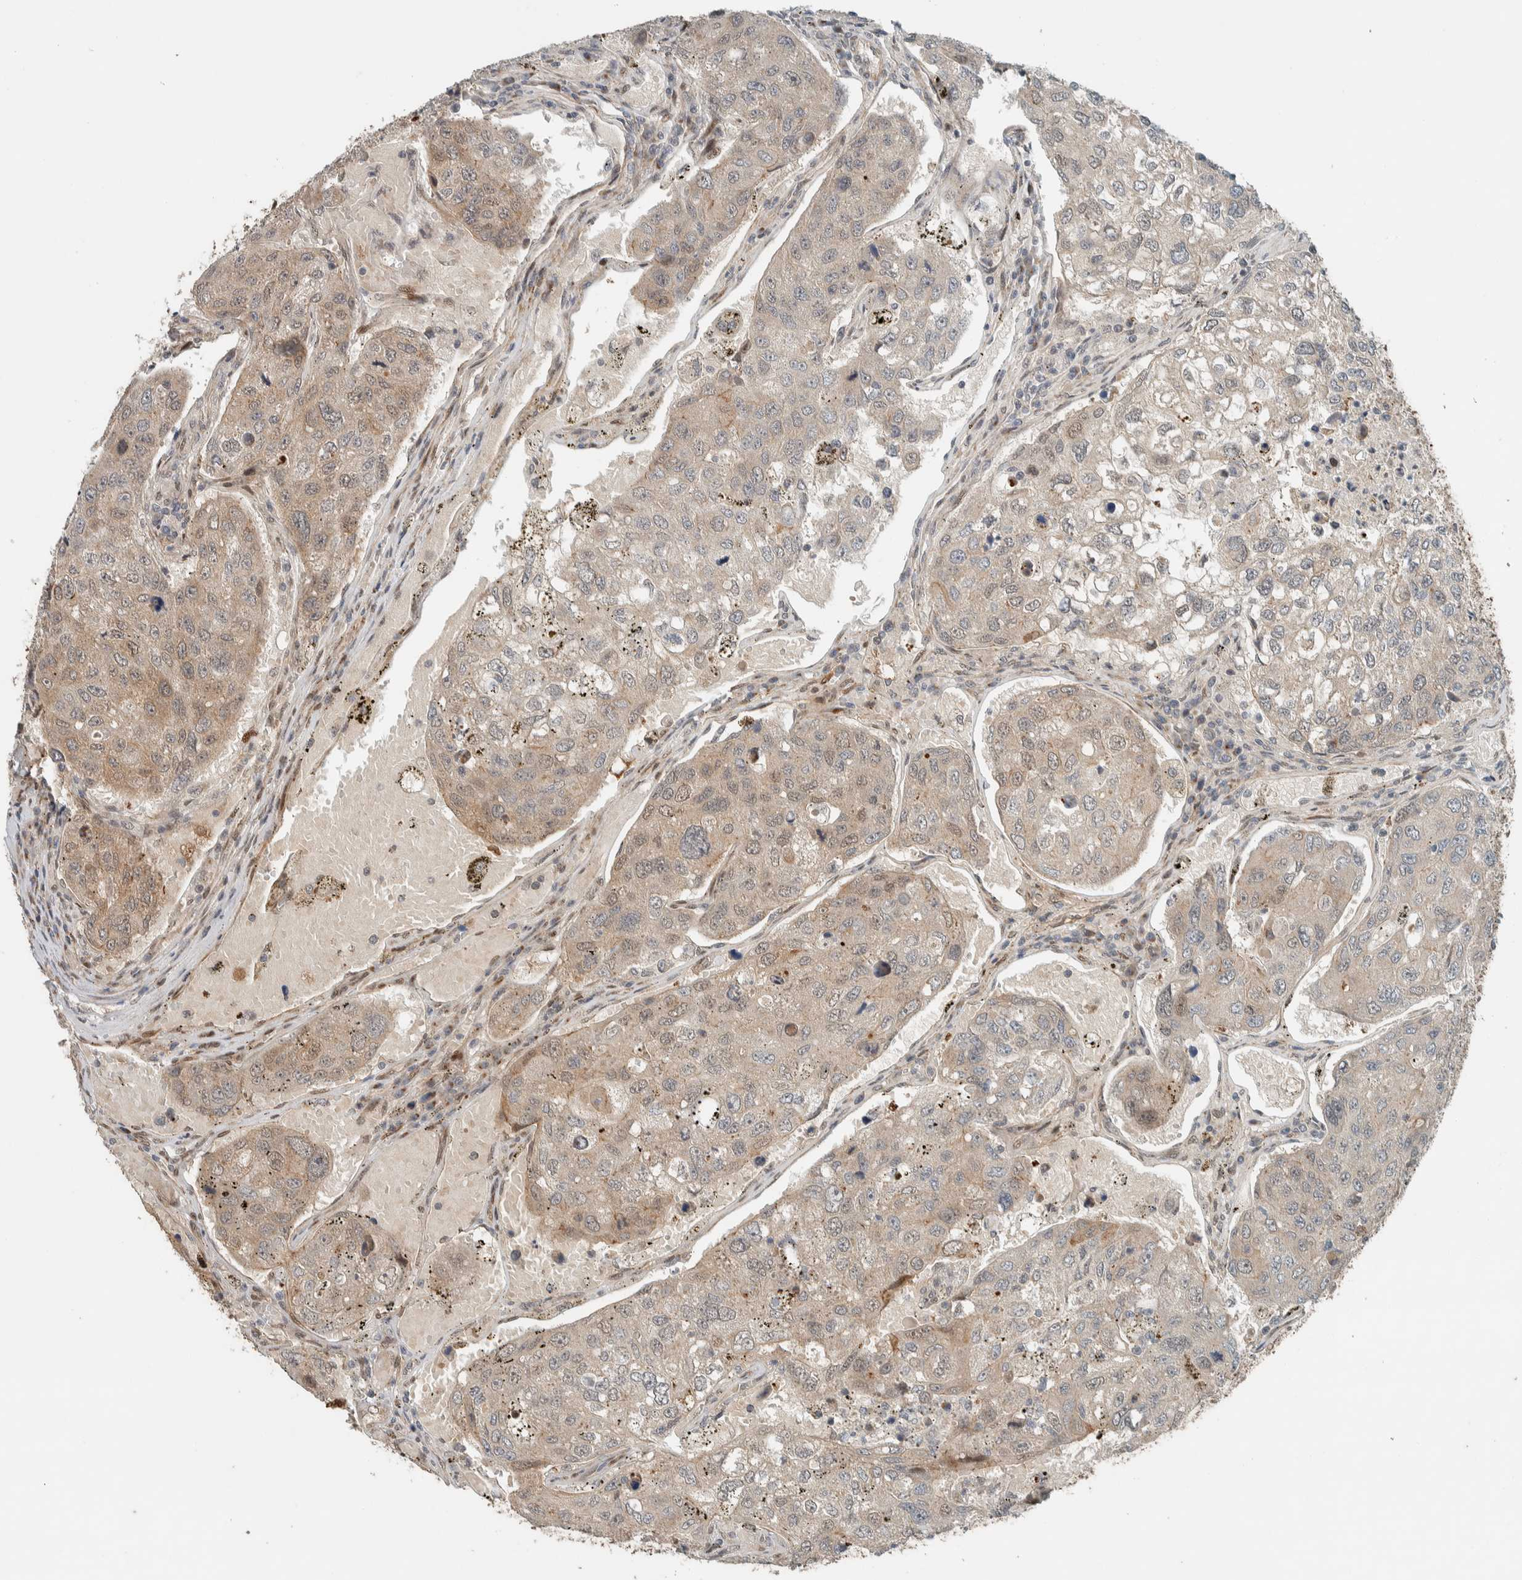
{"staining": {"intensity": "weak", "quantity": "<25%", "location": "cytoplasmic/membranous"}, "tissue": "urothelial cancer", "cell_type": "Tumor cells", "image_type": "cancer", "snomed": [{"axis": "morphology", "description": "Urothelial carcinoma, High grade"}, {"axis": "topography", "description": "Lymph node"}, {"axis": "topography", "description": "Urinary bladder"}], "caption": "Urothelial cancer stained for a protein using IHC shows no positivity tumor cells.", "gene": "STXBP4", "patient": {"sex": "male", "age": 51}}